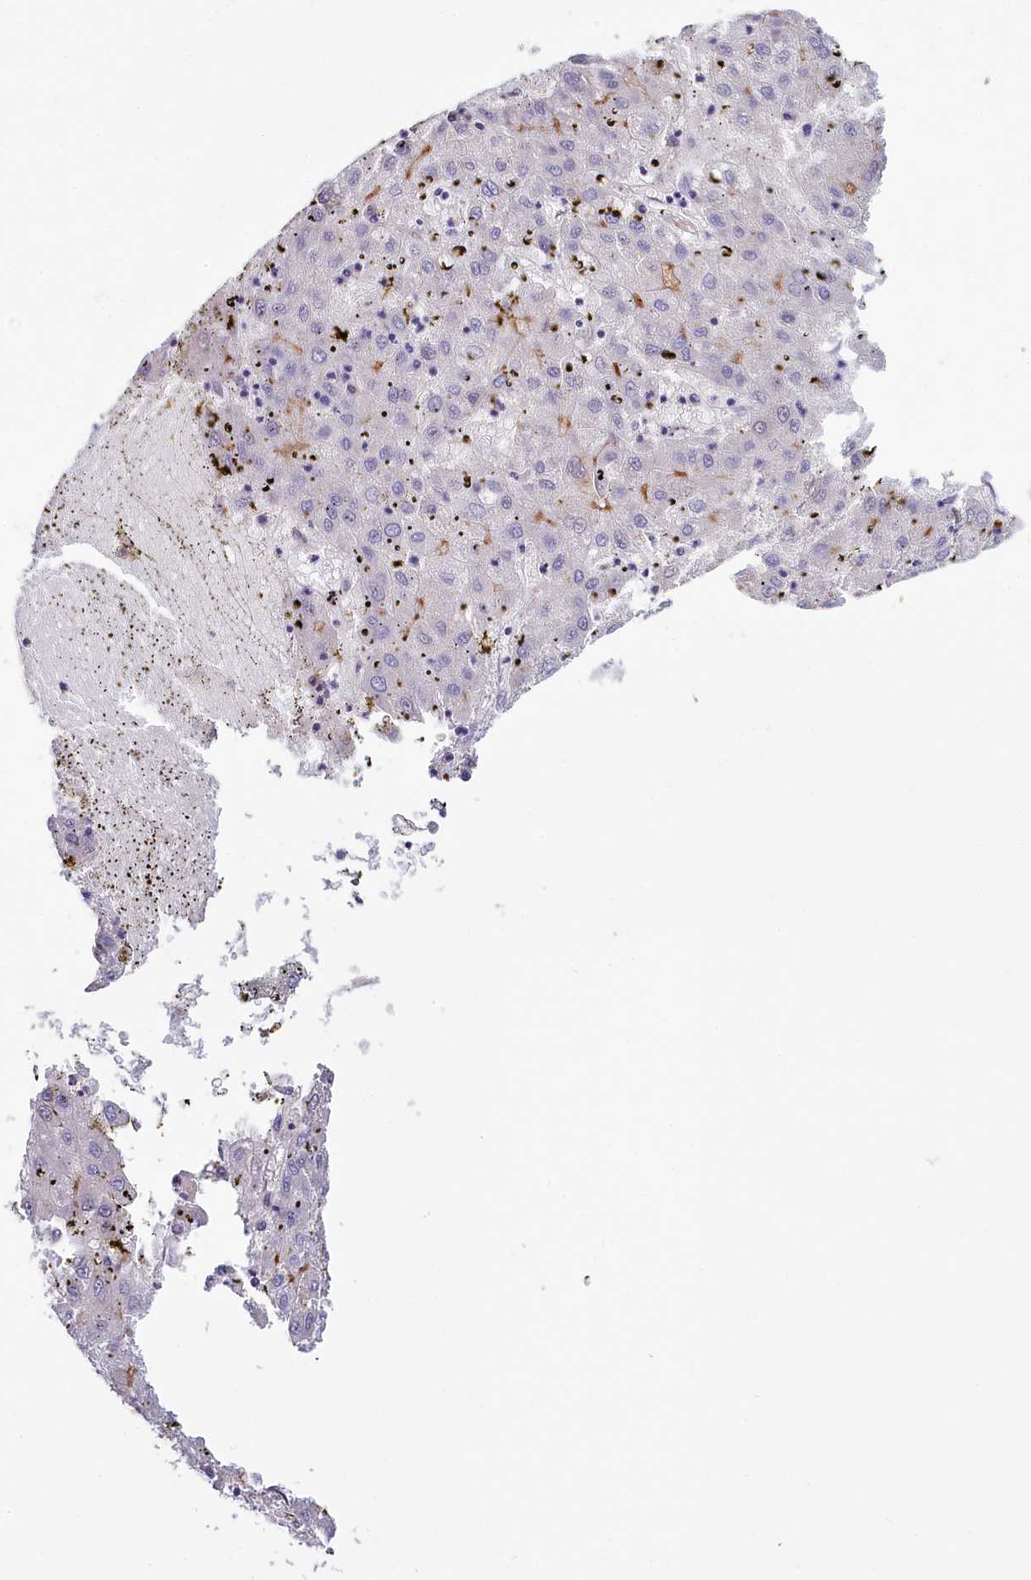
{"staining": {"intensity": "negative", "quantity": "none", "location": "none"}, "tissue": "liver cancer", "cell_type": "Tumor cells", "image_type": "cancer", "snomed": [{"axis": "morphology", "description": "Carcinoma, Hepatocellular, NOS"}, {"axis": "topography", "description": "Liver"}], "caption": "Immunohistochemistry (IHC) of human liver hepatocellular carcinoma demonstrates no positivity in tumor cells.", "gene": "PDE6D", "patient": {"sex": "male", "age": 72}}